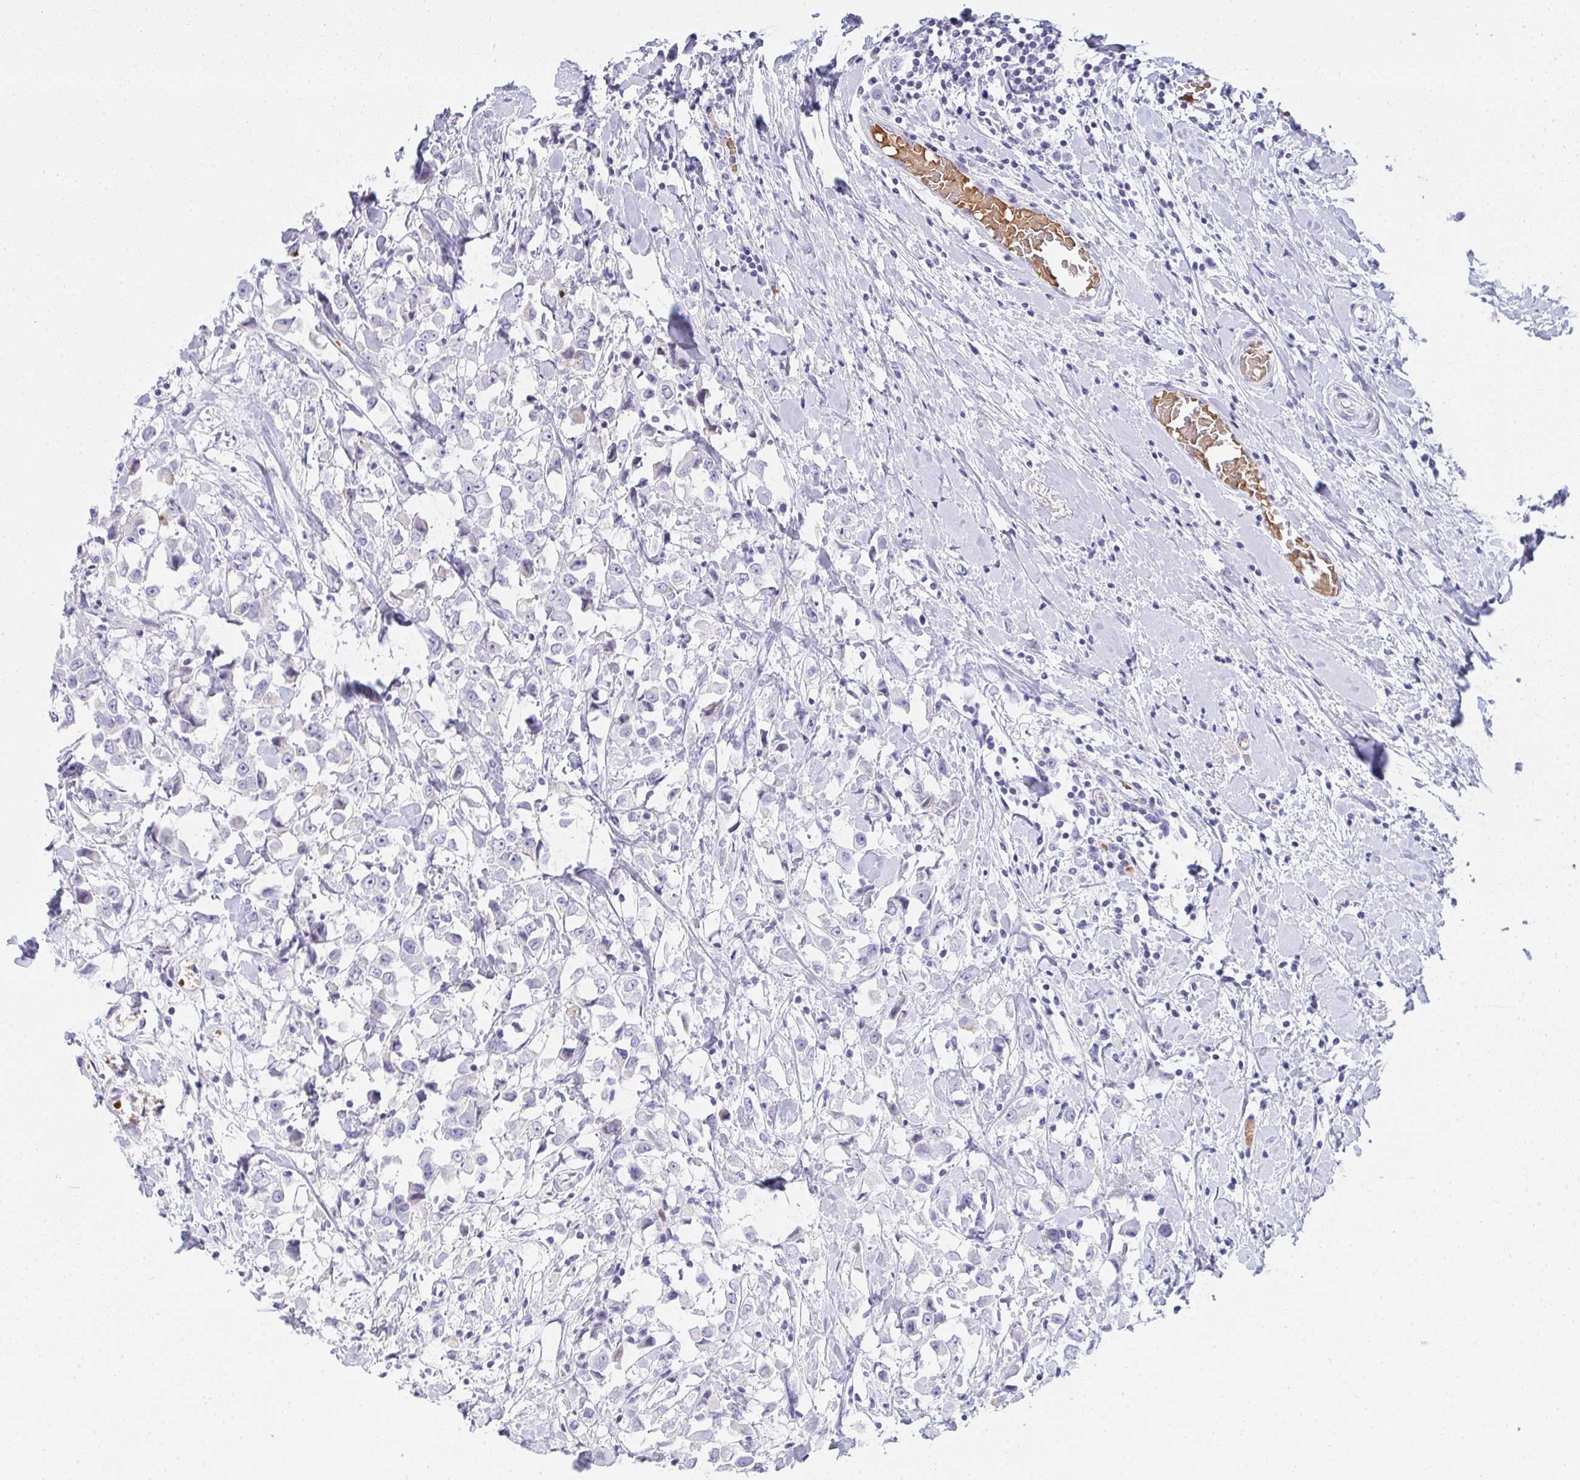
{"staining": {"intensity": "negative", "quantity": "none", "location": "none"}, "tissue": "breast cancer", "cell_type": "Tumor cells", "image_type": "cancer", "snomed": [{"axis": "morphology", "description": "Duct carcinoma"}, {"axis": "topography", "description": "Breast"}], "caption": "The image demonstrates no significant expression in tumor cells of breast intraductal carcinoma.", "gene": "ZNF182", "patient": {"sex": "female", "age": 61}}